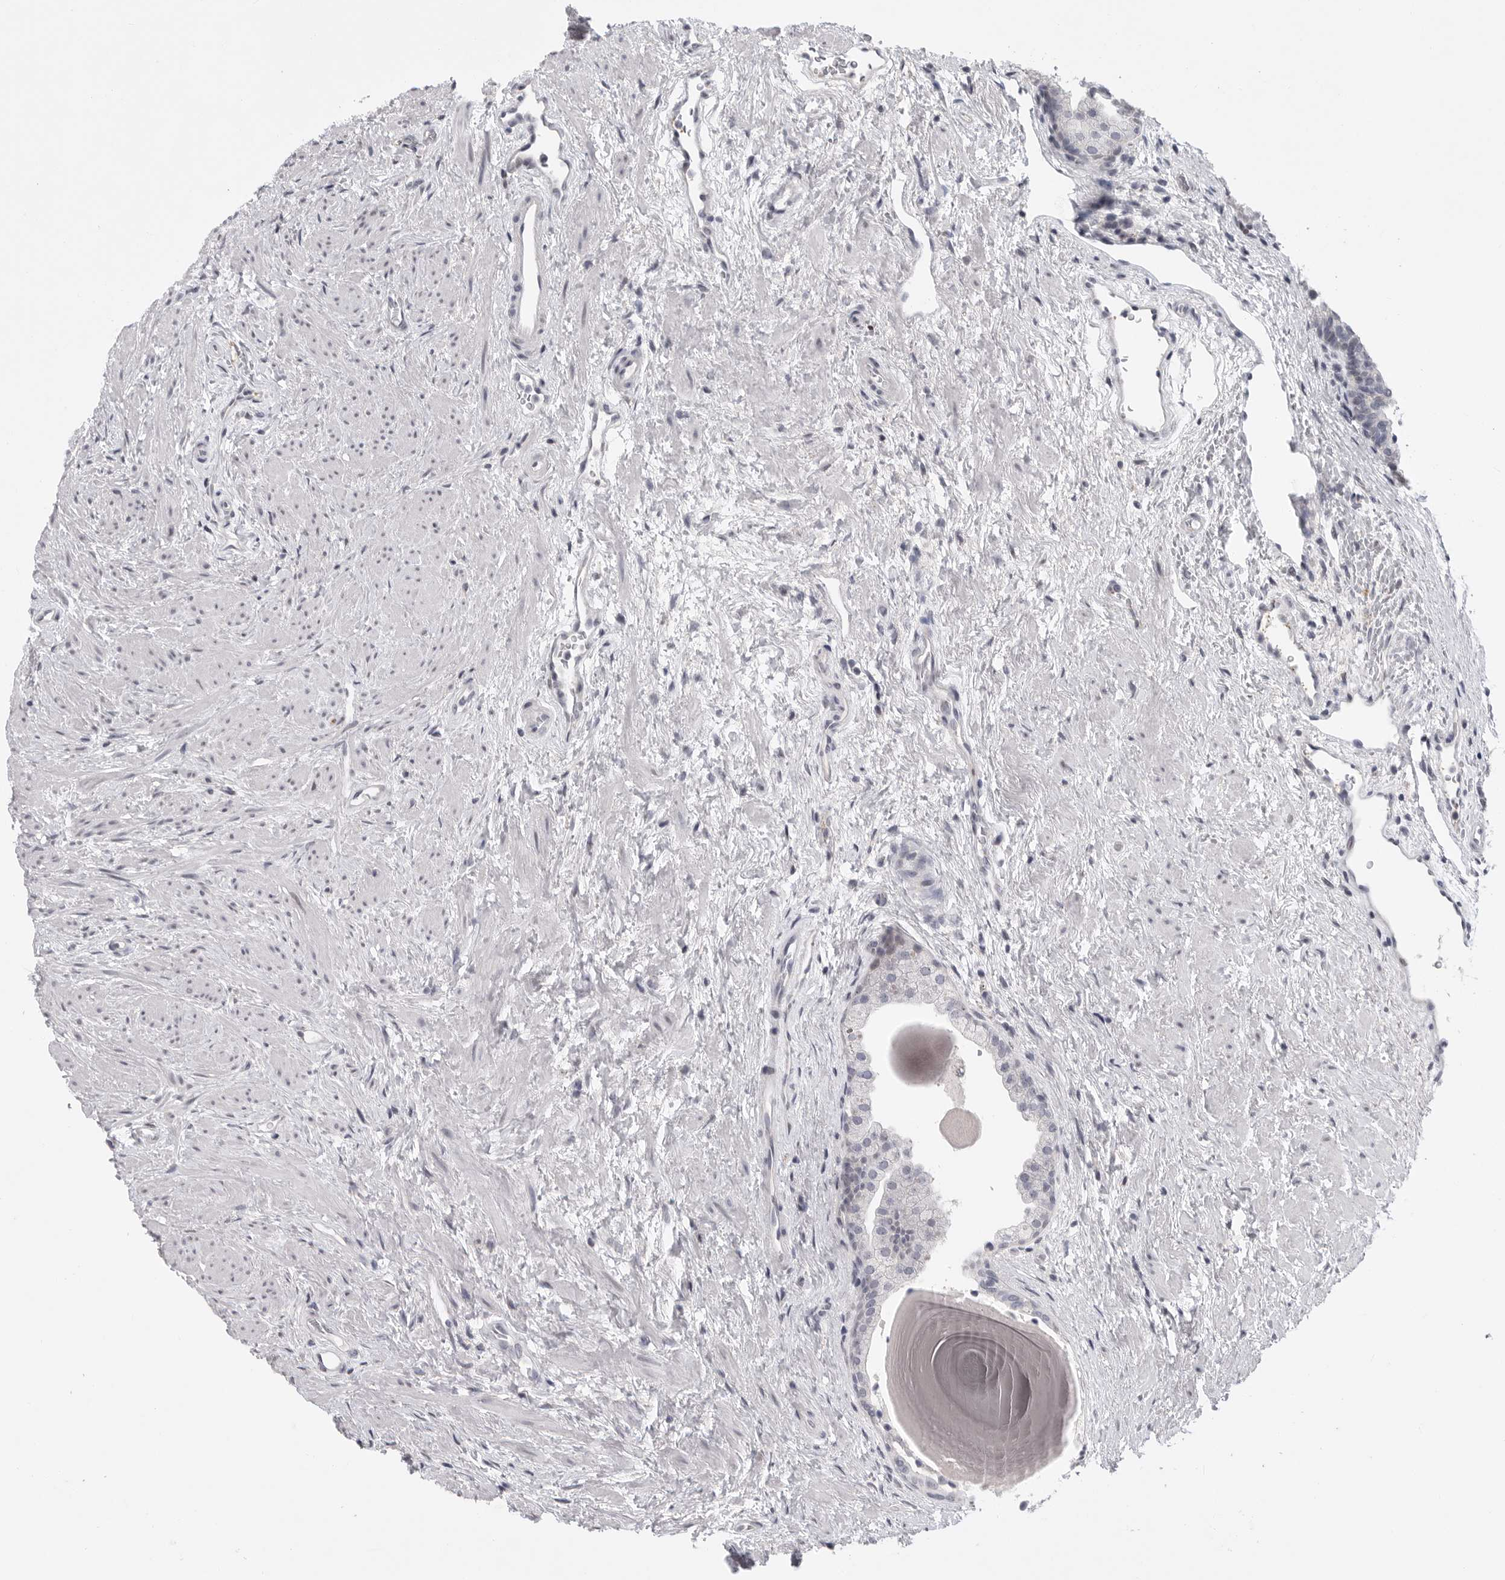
{"staining": {"intensity": "negative", "quantity": "none", "location": "none"}, "tissue": "prostate", "cell_type": "Glandular cells", "image_type": "normal", "snomed": [{"axis": "morphology", "description": "Normal tissue, NOS"}, {"axis": "topography", "description": "Prostate"}], "caption": "IHC of benign human prostate exhibits no staining in glandular cells.", "gene": "FBXO43", "patient": {"sex": "male", "age": 48}}